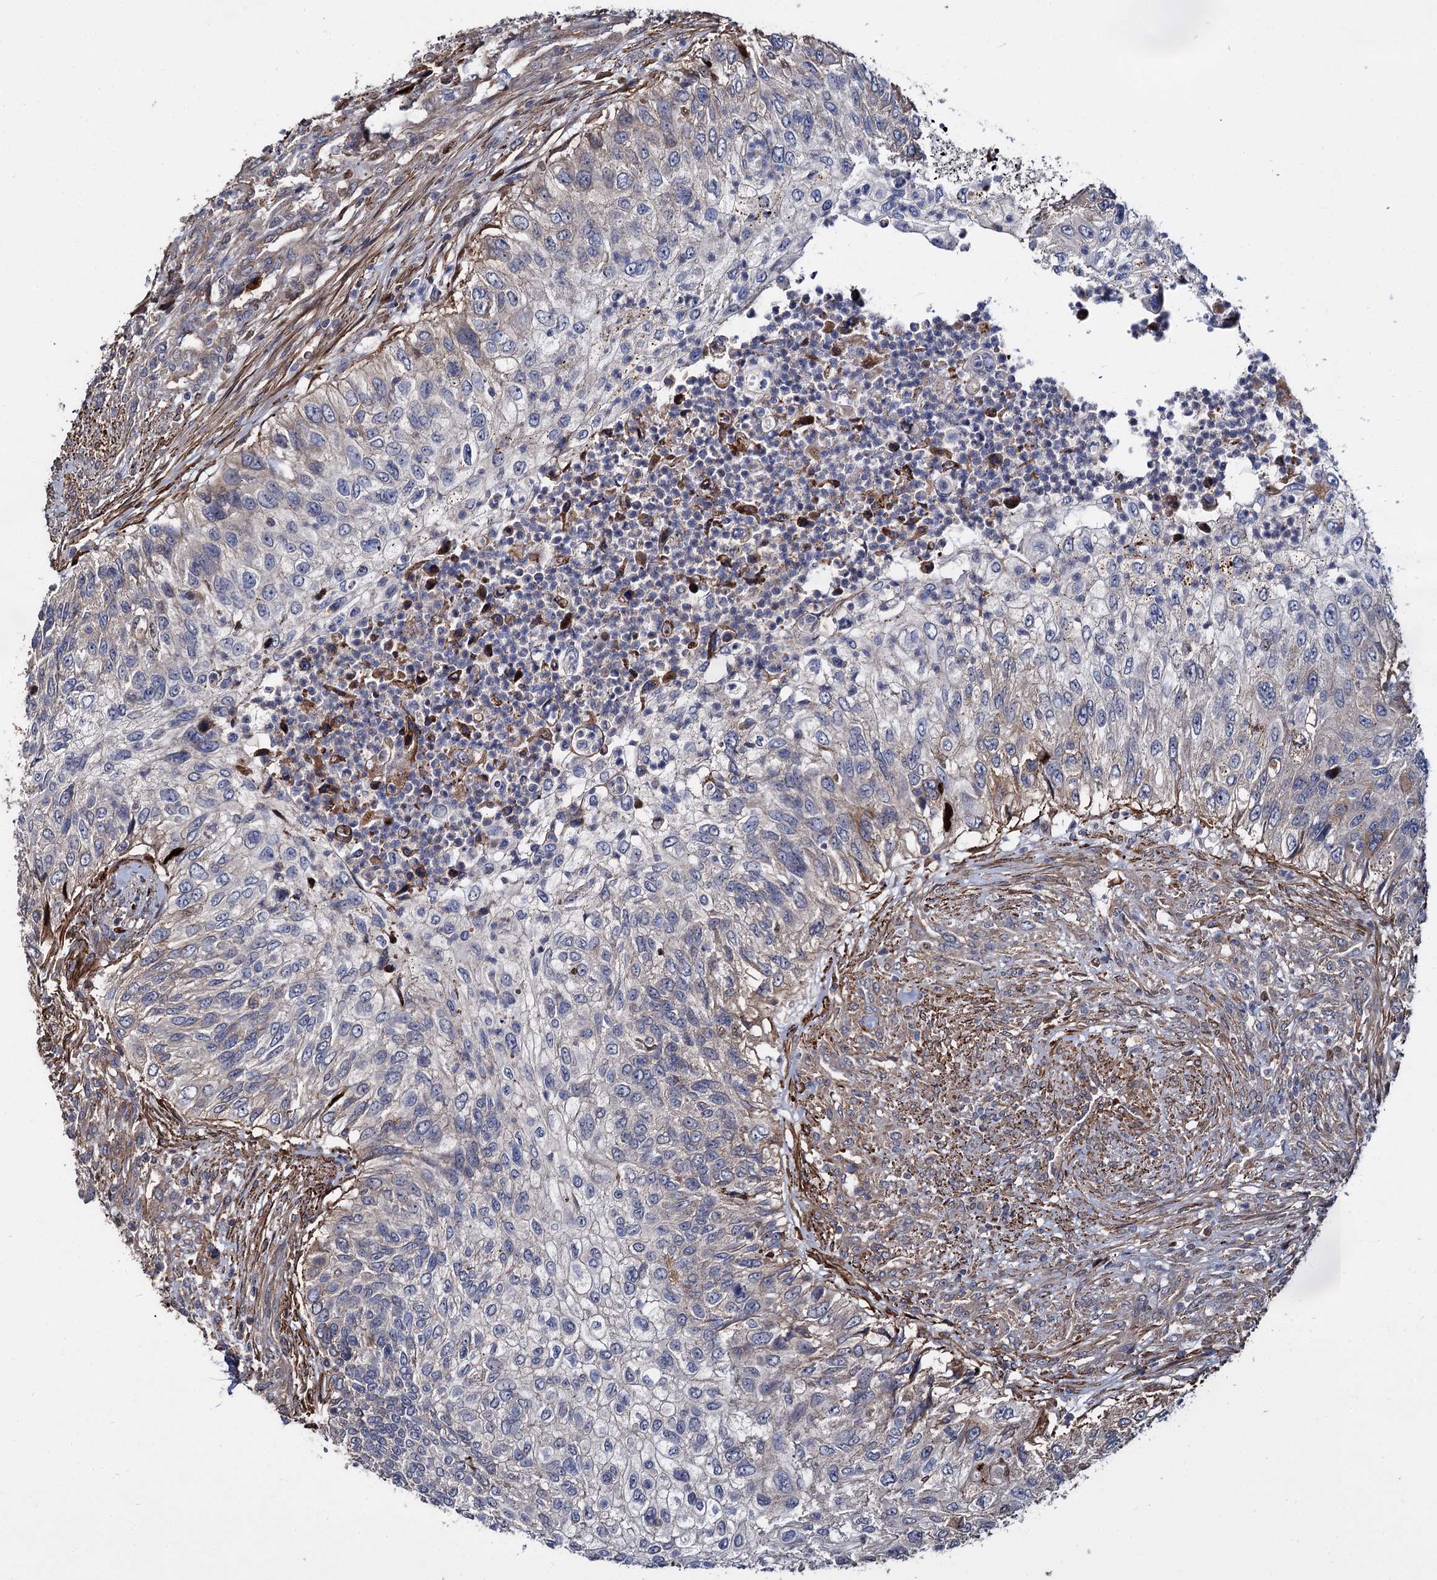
{"staining": {"intensity": "weak", "quantity": "<25%", "location": "cytoplasmic/membranous"}, "tissue": "urothelial cancer", "cell_type": "Tumor cells", "image_type": "cancer", "snomed": [{"axis": "morphology", "description": "Urothelial carcinoma, High grade"}, {"axis": "topography", "description": "Urinary bladder"}], "caption": "This is a micrograph of immunohistochemistry (IHC) staining of urothelial cancer, which shows no expression in tumor cells.", "gene": "ISM2", "patient": {"sex": "female", "age": 60}}